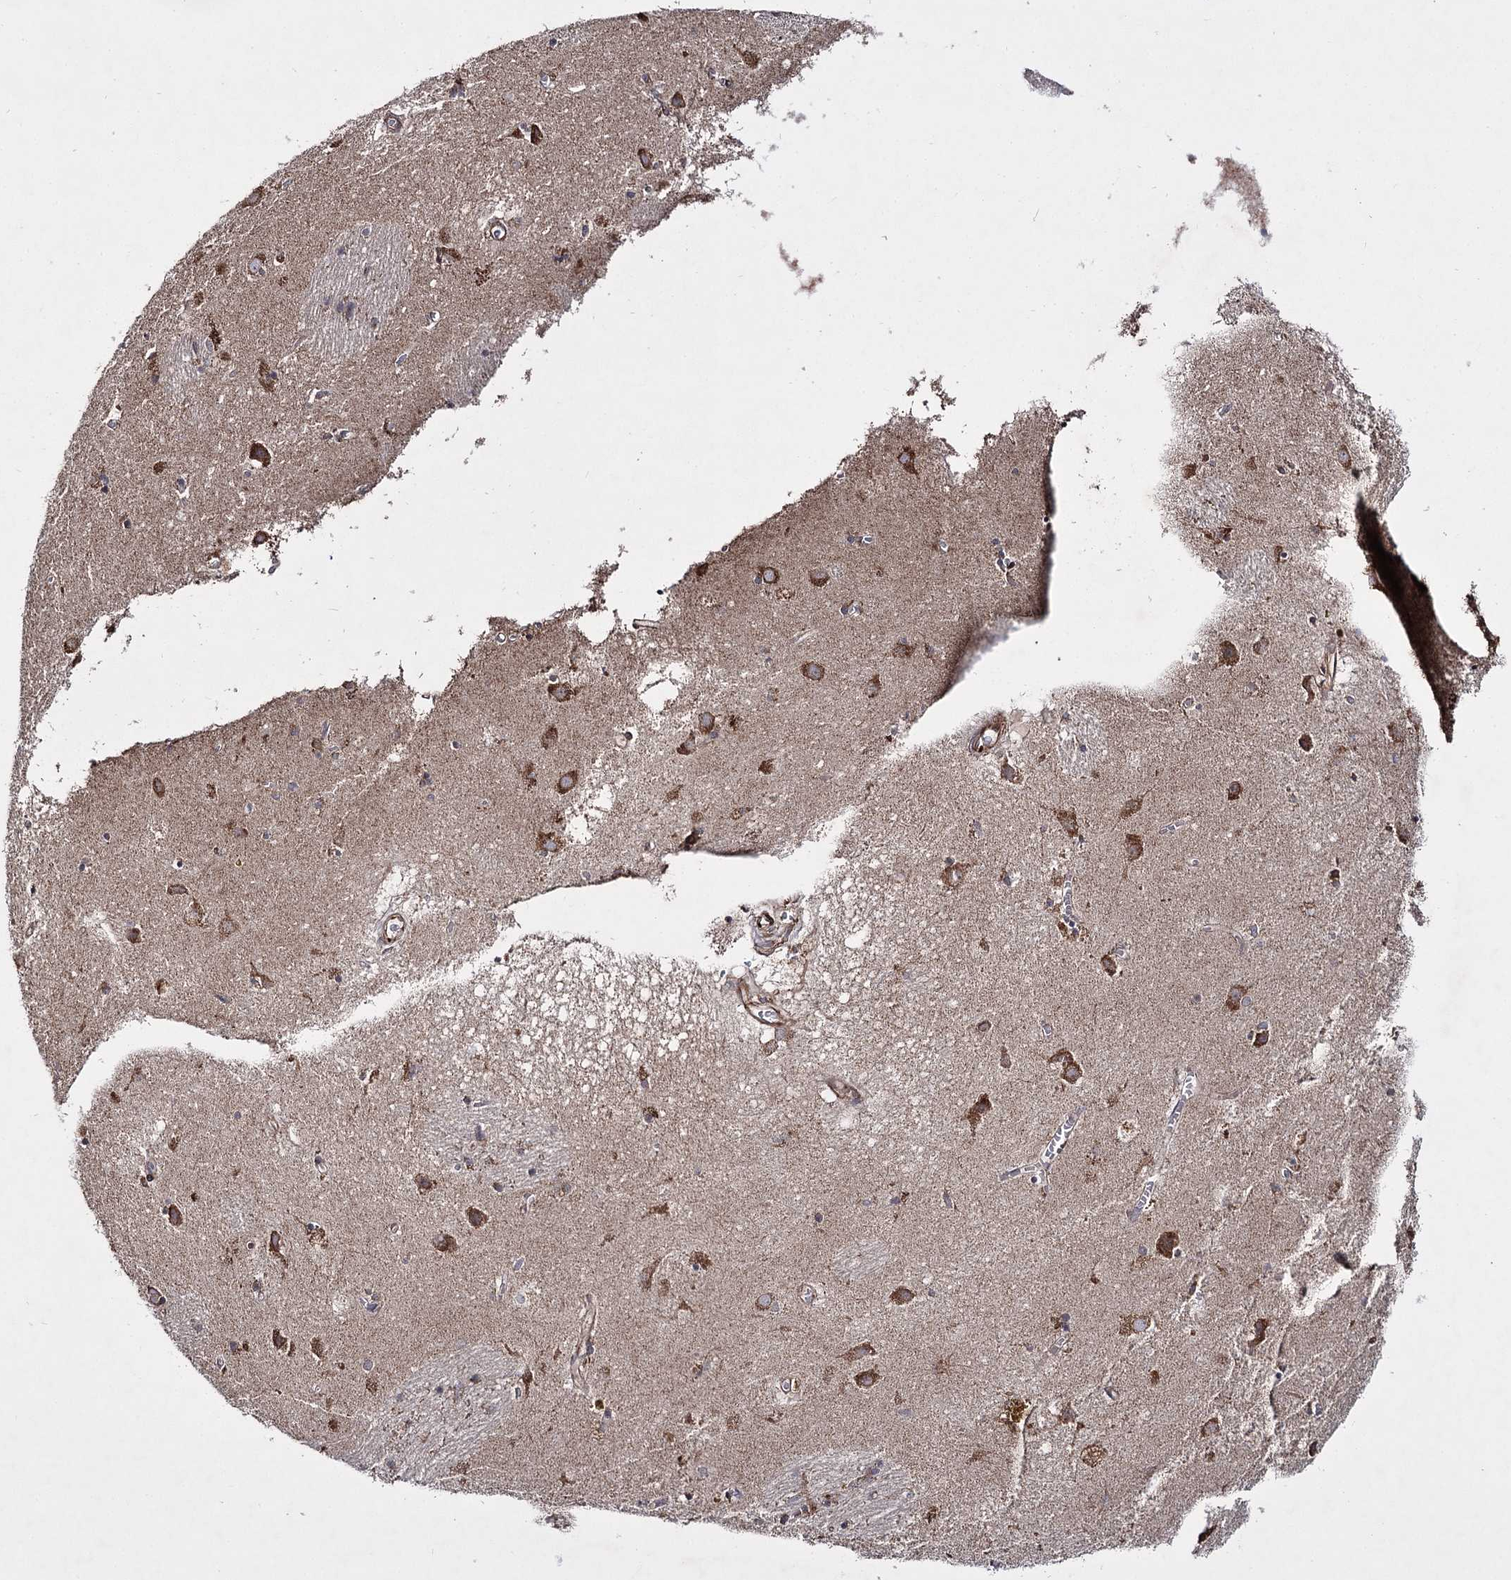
{"staining": {"intensity": "moderate", "quantity": "<25%", "location": "cytoplasmic/membranous"}, "tissue": "caudate", "cell_type": "Glial cells", "image_type": "normal", "snomed": [{"axis": "morphology", "description": "Normal tissue, NOS"}, {"axis": "topography", "description": "Lateral ventricle wall"}], "caption": "Protein expression analysis of normal caudate exhibits moderate cytoplasmic/membranous expression in approximately <25% of glial cells.", "gene": "HECTD2", "patient": {"sex": "male", "age": 70}}